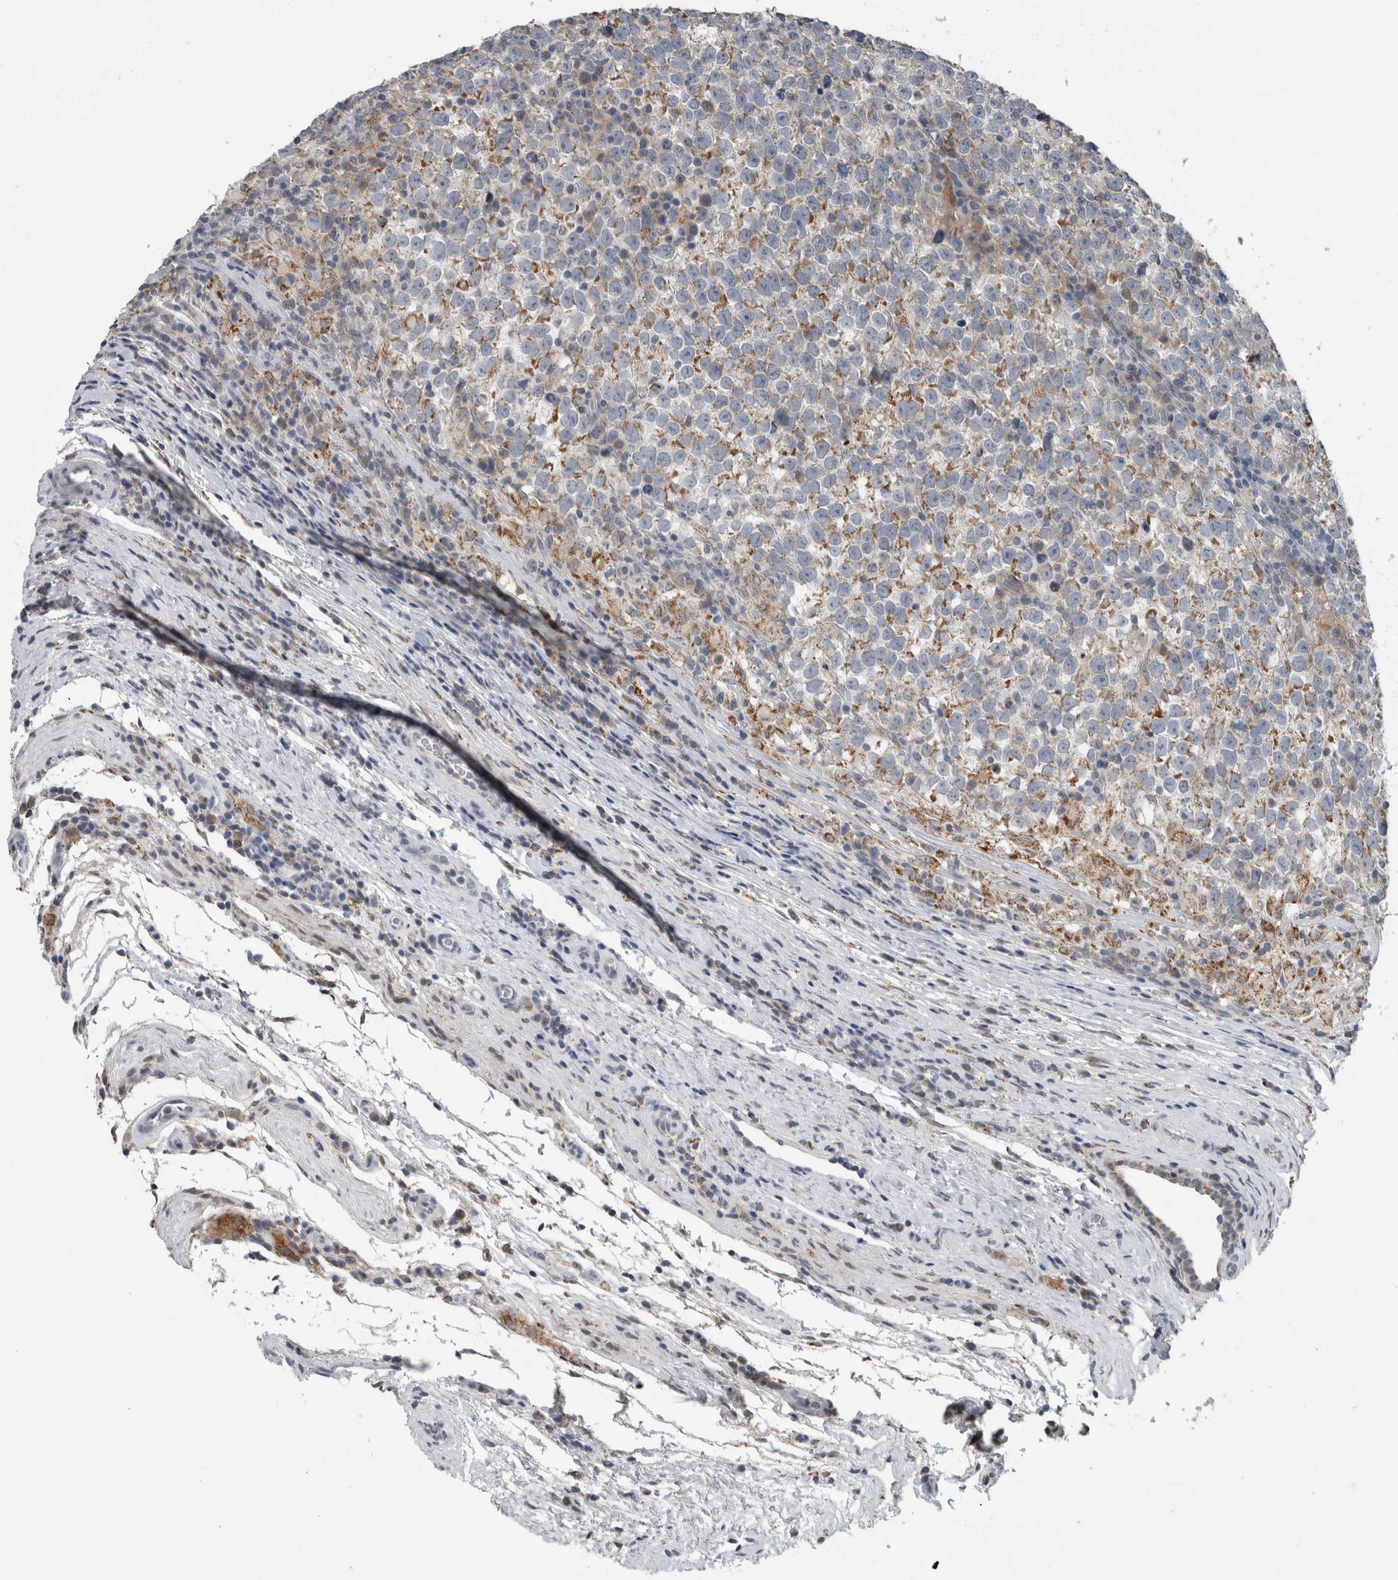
{"staining": {"intensity": "moderate", "quantity": ">75%", "location": "cytoplasmic/membranous"}, "tissue": "testis cancer", "cell_type": "Tumor cells", "image_type": "cancer", "snomed": [{"axis": "morphology", "description": "Normal tissue, NOS"}, {"axis": "morphology", "description": "Seminoma, NOS"}, {"axis": "topography", "description": "Testis"}], "caption": "There is medium levels of moderate cytoplasmic/membranous positivity in tumor cells of testis cancer, as demonstrated by immunohistochemical staining (brown color).", "gene": "ACSF2", "patient": {"sex": "male", "age": 43}}